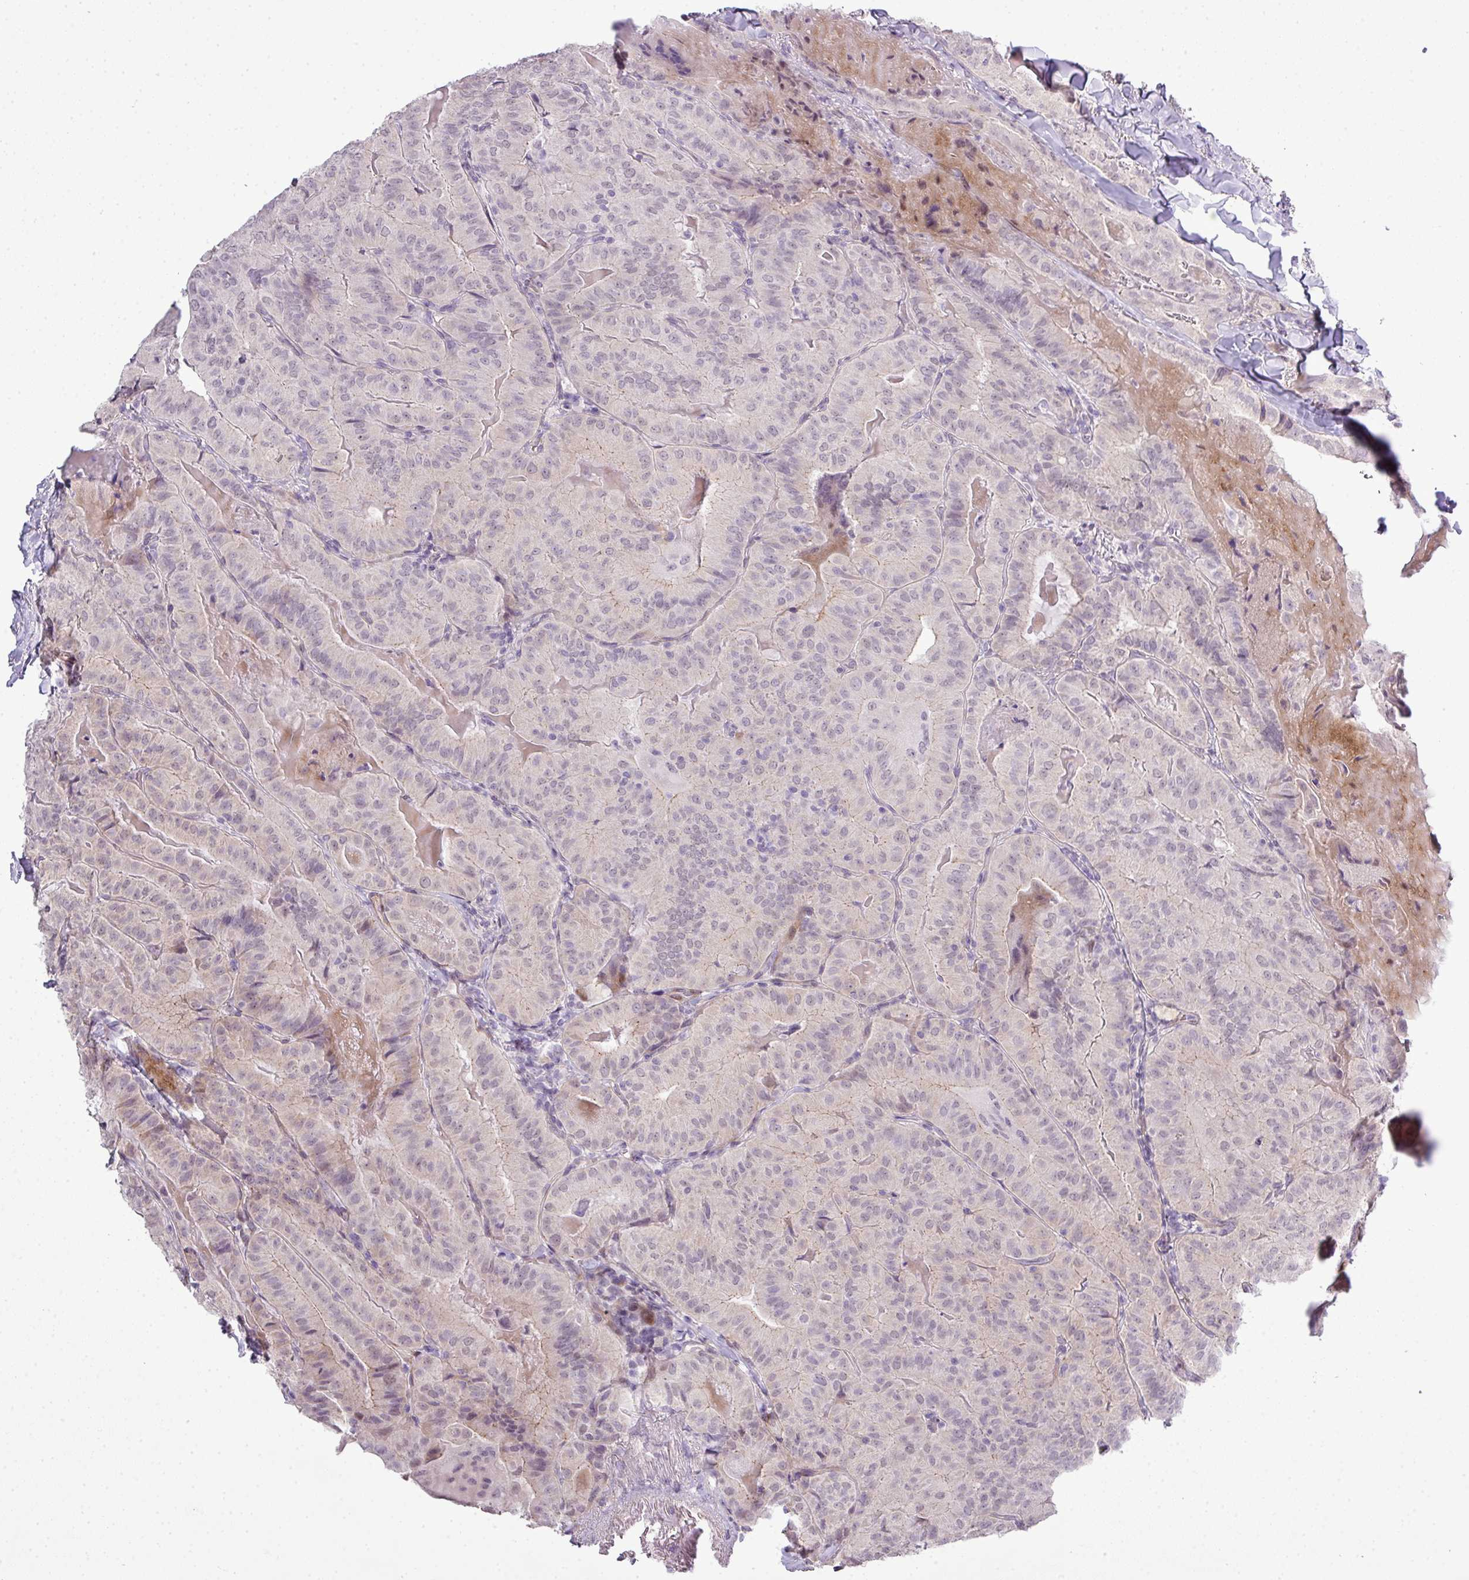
{"staining": {"intensity": "negative", "quantity": "none", "location": "none"}, "tissue": "thyroid cancer", "cell_type": "Tumor cells", "image_type": "cancer", "snomed": [{"axis": "morphology", "description": "Papillary adenocarcinoma, NOS"}, {"axis": "topography", "description": "Thyroid gland"}], "caption": "There is no significant positivity in tumor cells of papillary adenocarcinoma (thyroid).", "gene": "ZNF688", "patient": {"sex": "female", "age": 68}}